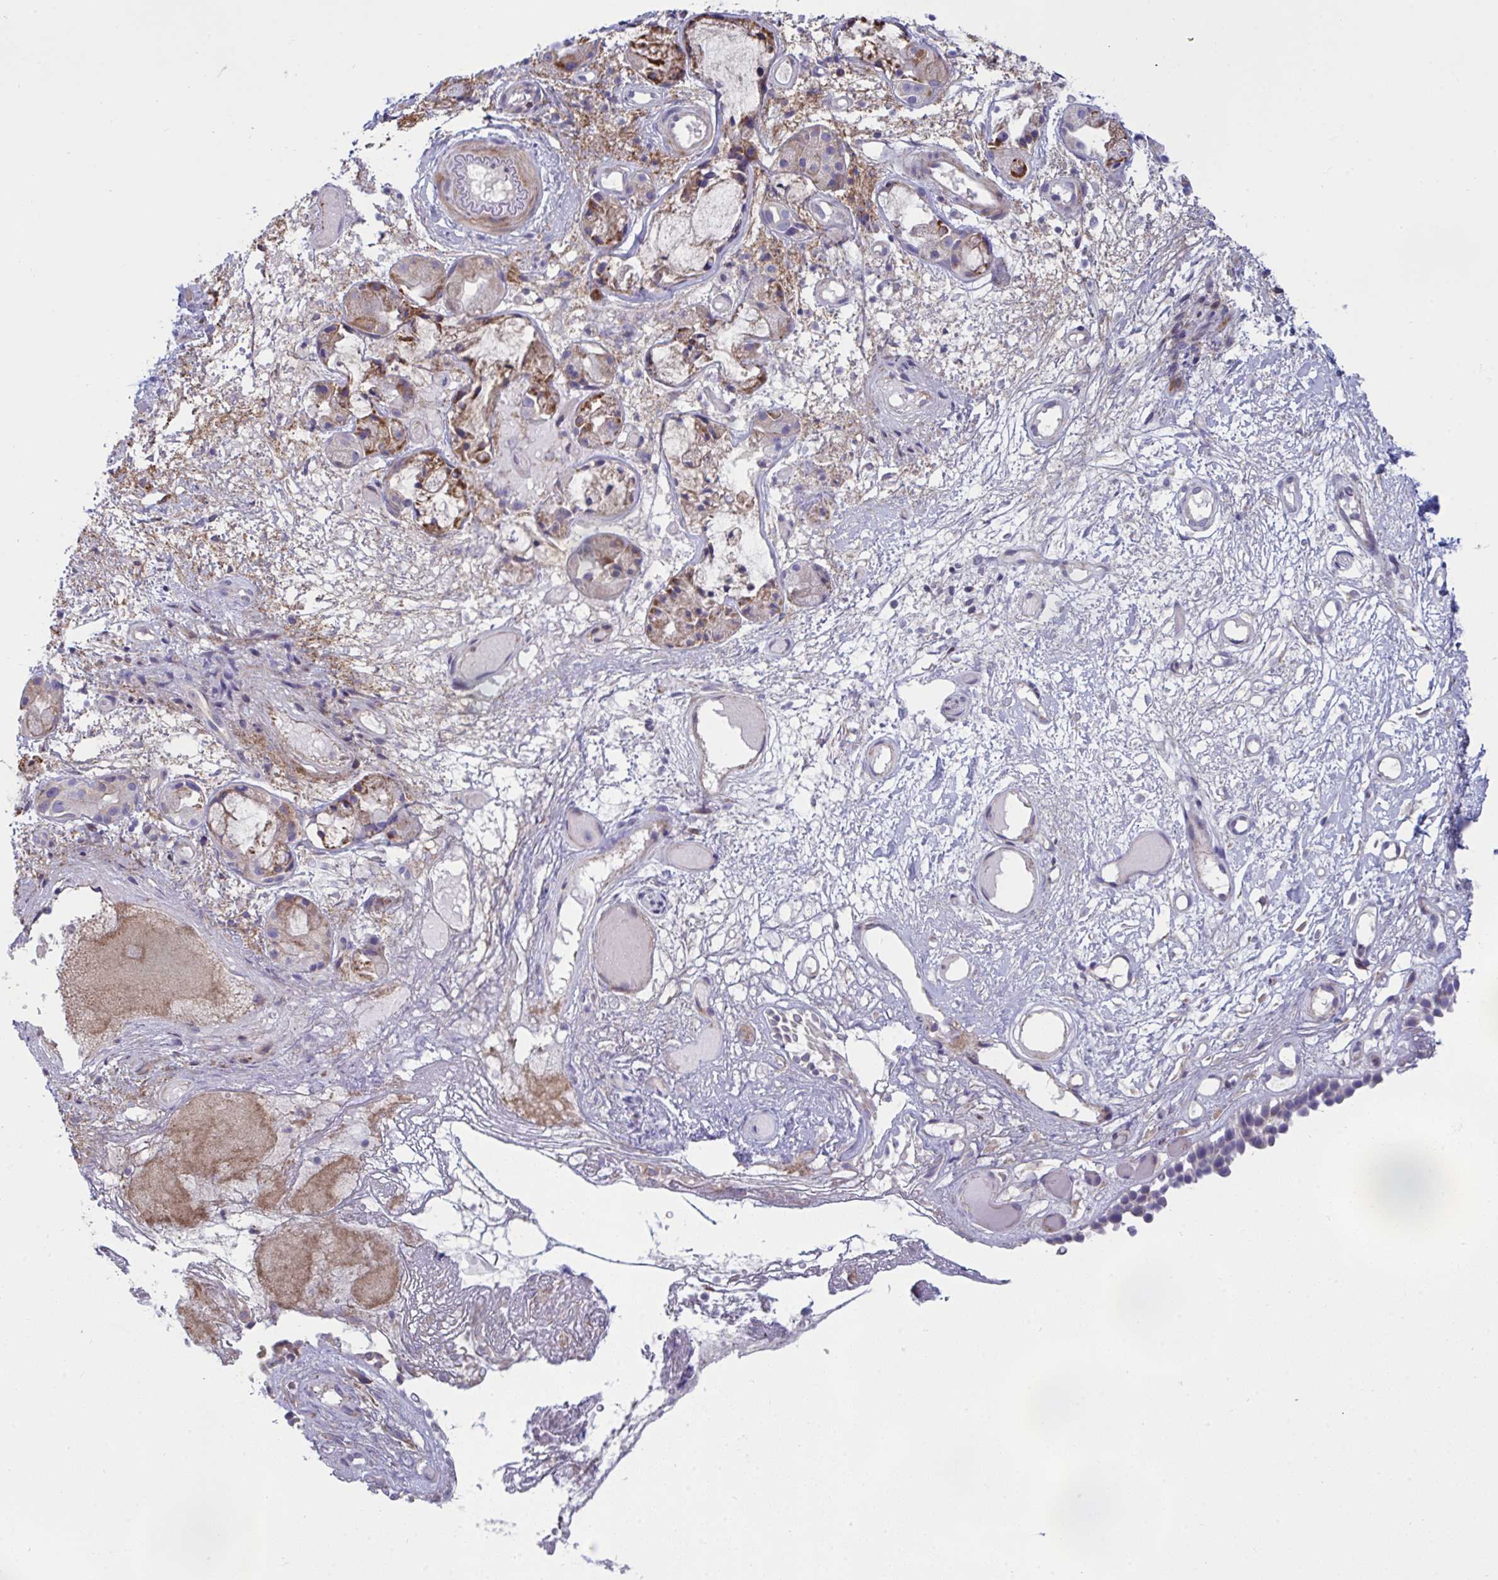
{"staining": {"intensity": "weak", "quantity": "25%-75%", "location": "cytoplasmic/membranous"}, "tissue": "nasopharynx", "cell_type": "Respiratory epithelial cells", "image_type": "normal", "snomed": [{"axis": "morphology", "description": "Normal tissue, NOS"}, {"axis": "morphology", "description": "Inflammation, NOS"}, {"axis": "topography", "description": "Nasopharynx"}], "caption": "Nasopharynx stained with immunohistochemistry shows weak cytoplasmic/membranous staining in approximately 25%-75% of respiratory epithelial cells.", "gene": "MYMK", "patient": {"sex": "male", "age": 54}}